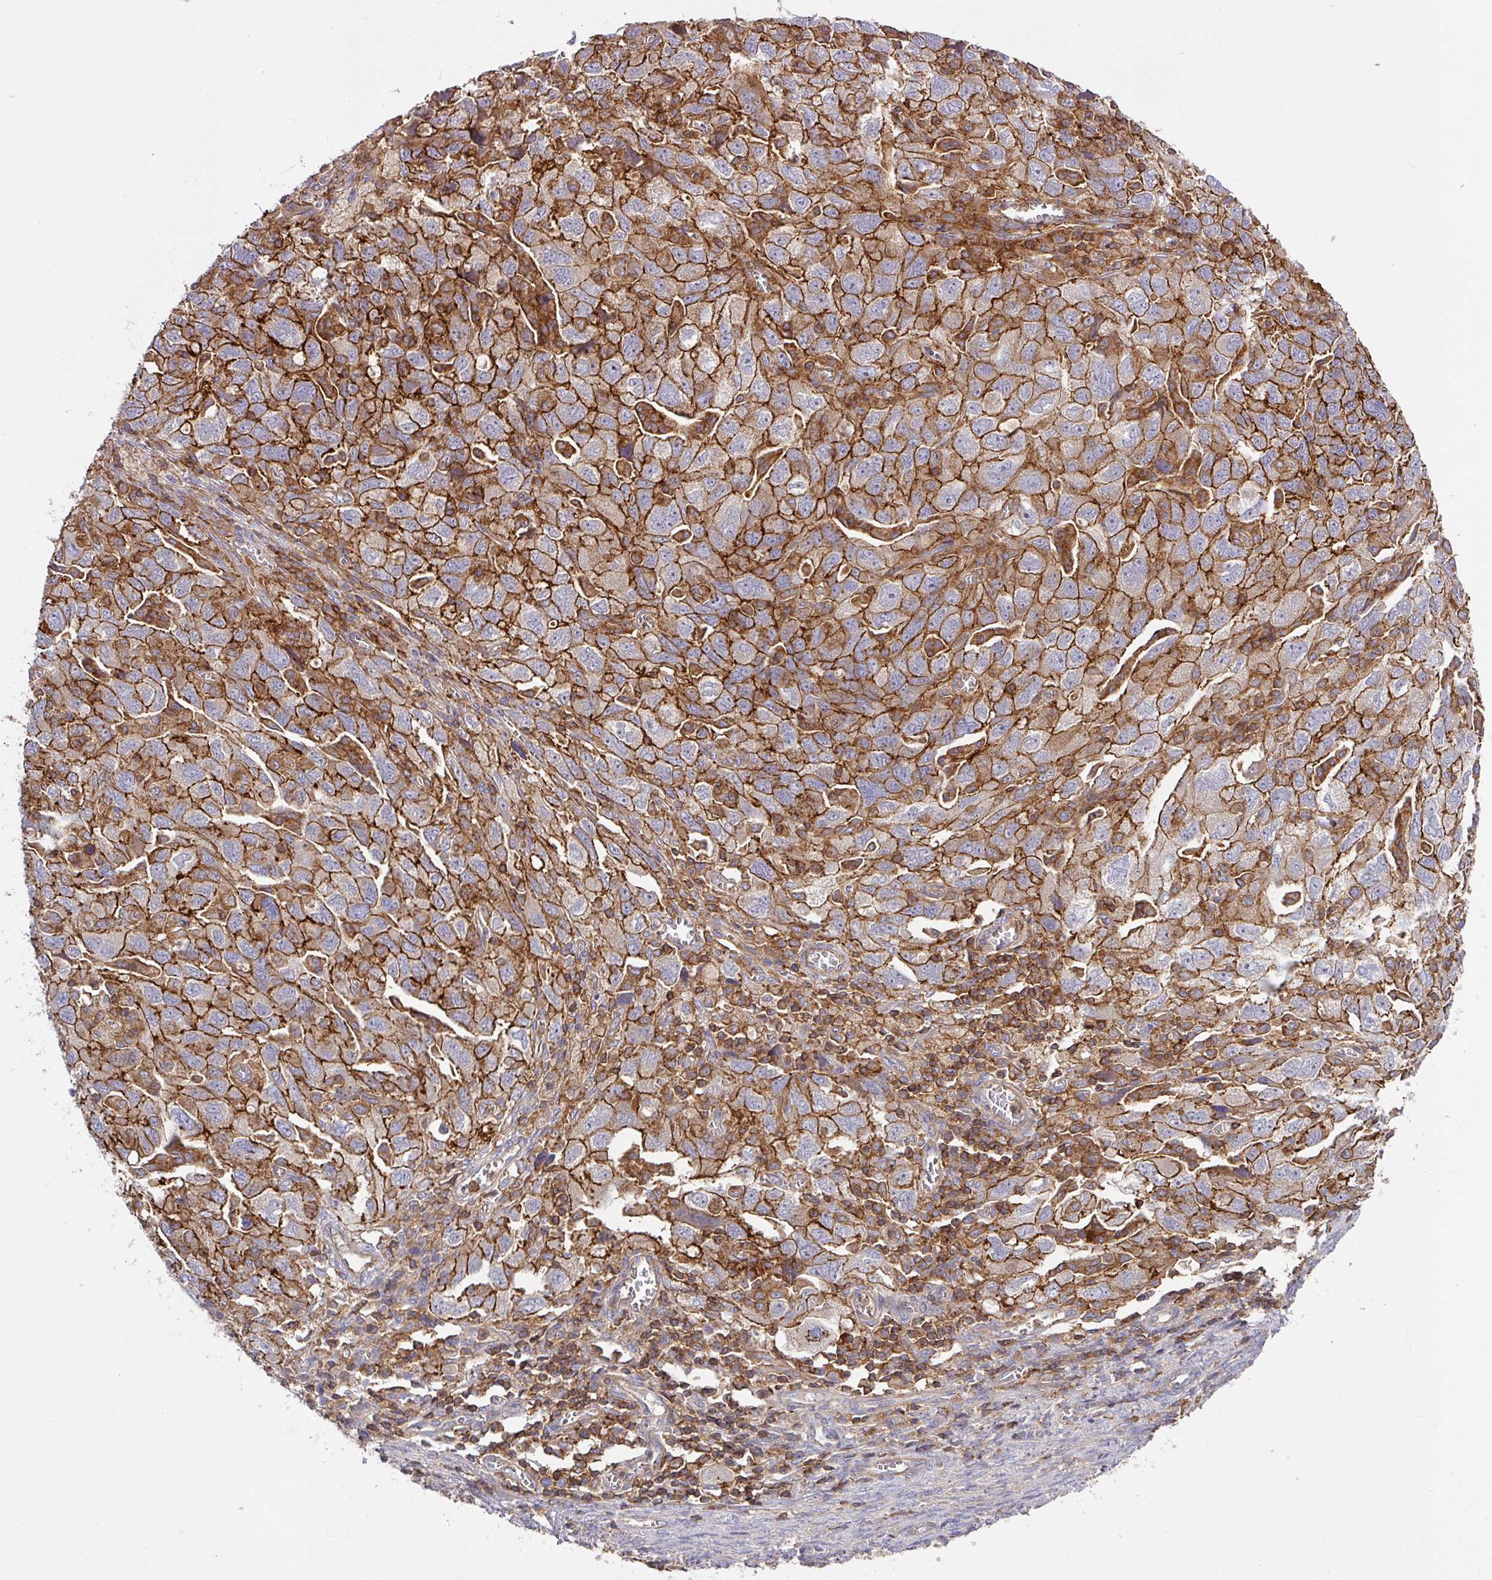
{"staining": {"intensity": "strong", "quantity": "25%-75%", "location": "cytoplasmic/membranous"}, "tissue": "ovarian cancer", "cell_type": "Tumor cells", "image_type": "cancer", "snomed": [{"axis": "morphology", "description": "Carcinoma, NOS"}, {"axis": "morphology", "description": "Cystadenocarcinoma, serous, NOS"}, {"axis": "topography", "description": "Ovary"}], "caption": "Immunohistochemistry of carcinoma (ovarian) shows high levels of strong cytoplasmic/membranous staining in about 25%-75% of tumor cells. The staining is performed using DAB (3,3'-diaminobenzidine) brown chromogen to label protein expression. The nuclei are counter-stained blue using hematoxylin.", "gene": "RIC1", "patient": {"sex": "female", "age": 69}}